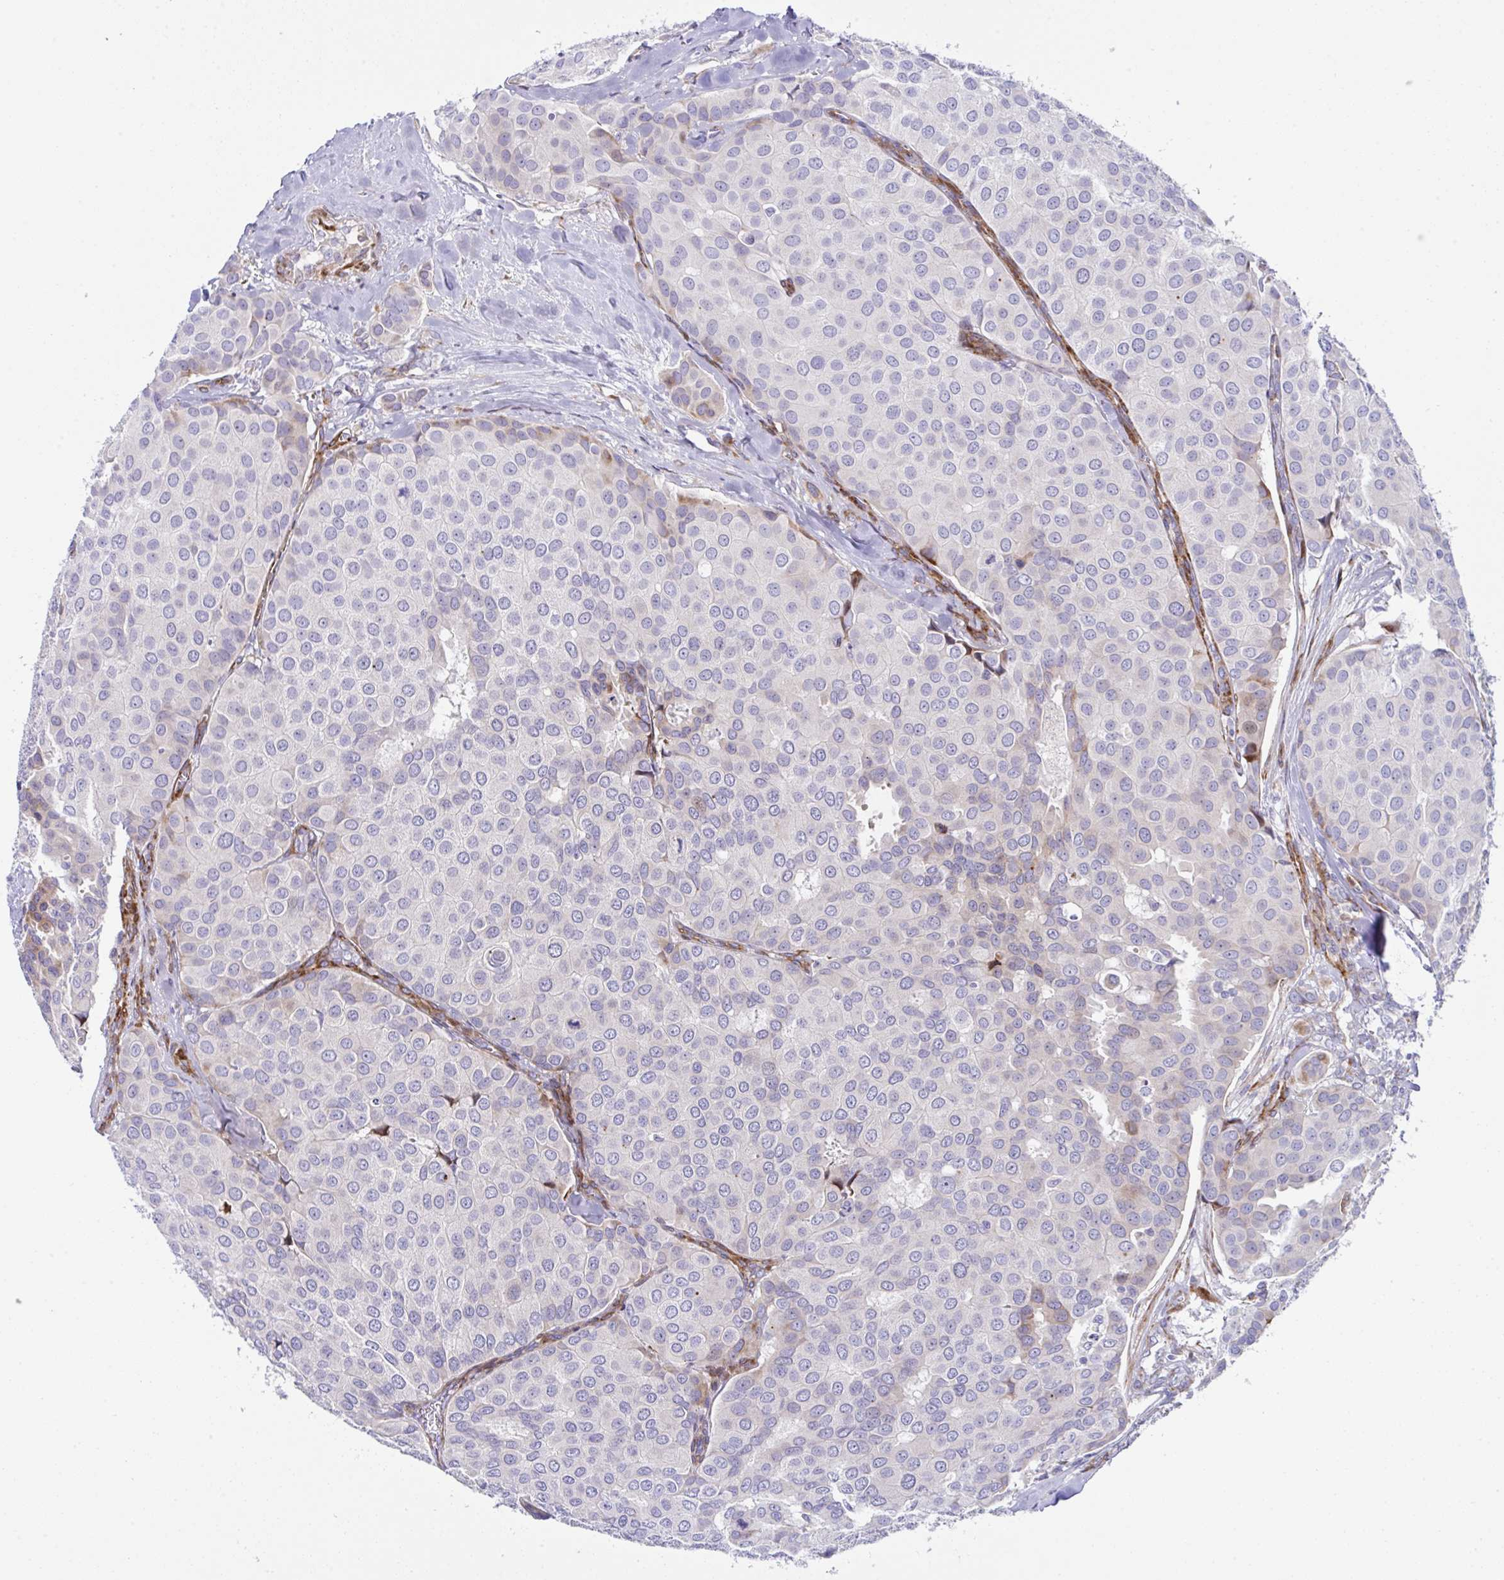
{"staining": {"intensity": "negative", "quantity": "none", "location": "none"}, "tissue": "breast cancer", "cell_type": "Tumor cells", "image_type": "cancer", "snomed": [{"axis": "morphology", "description": "Duct carcinoma"}, {"axis": "topography", "description": "Breast"}], "caption": "IHC histopathology image of neoplastic tissue: human infiltrating ductal carcinoma (breast) stained with DAB exhibits no significant protein expression in tumor cells. (DAB (3,3'-diaminobenzidine) IHC, high magnification).", "gene": "ZNF713", "patient": {"sex": "female", "age": 70}}